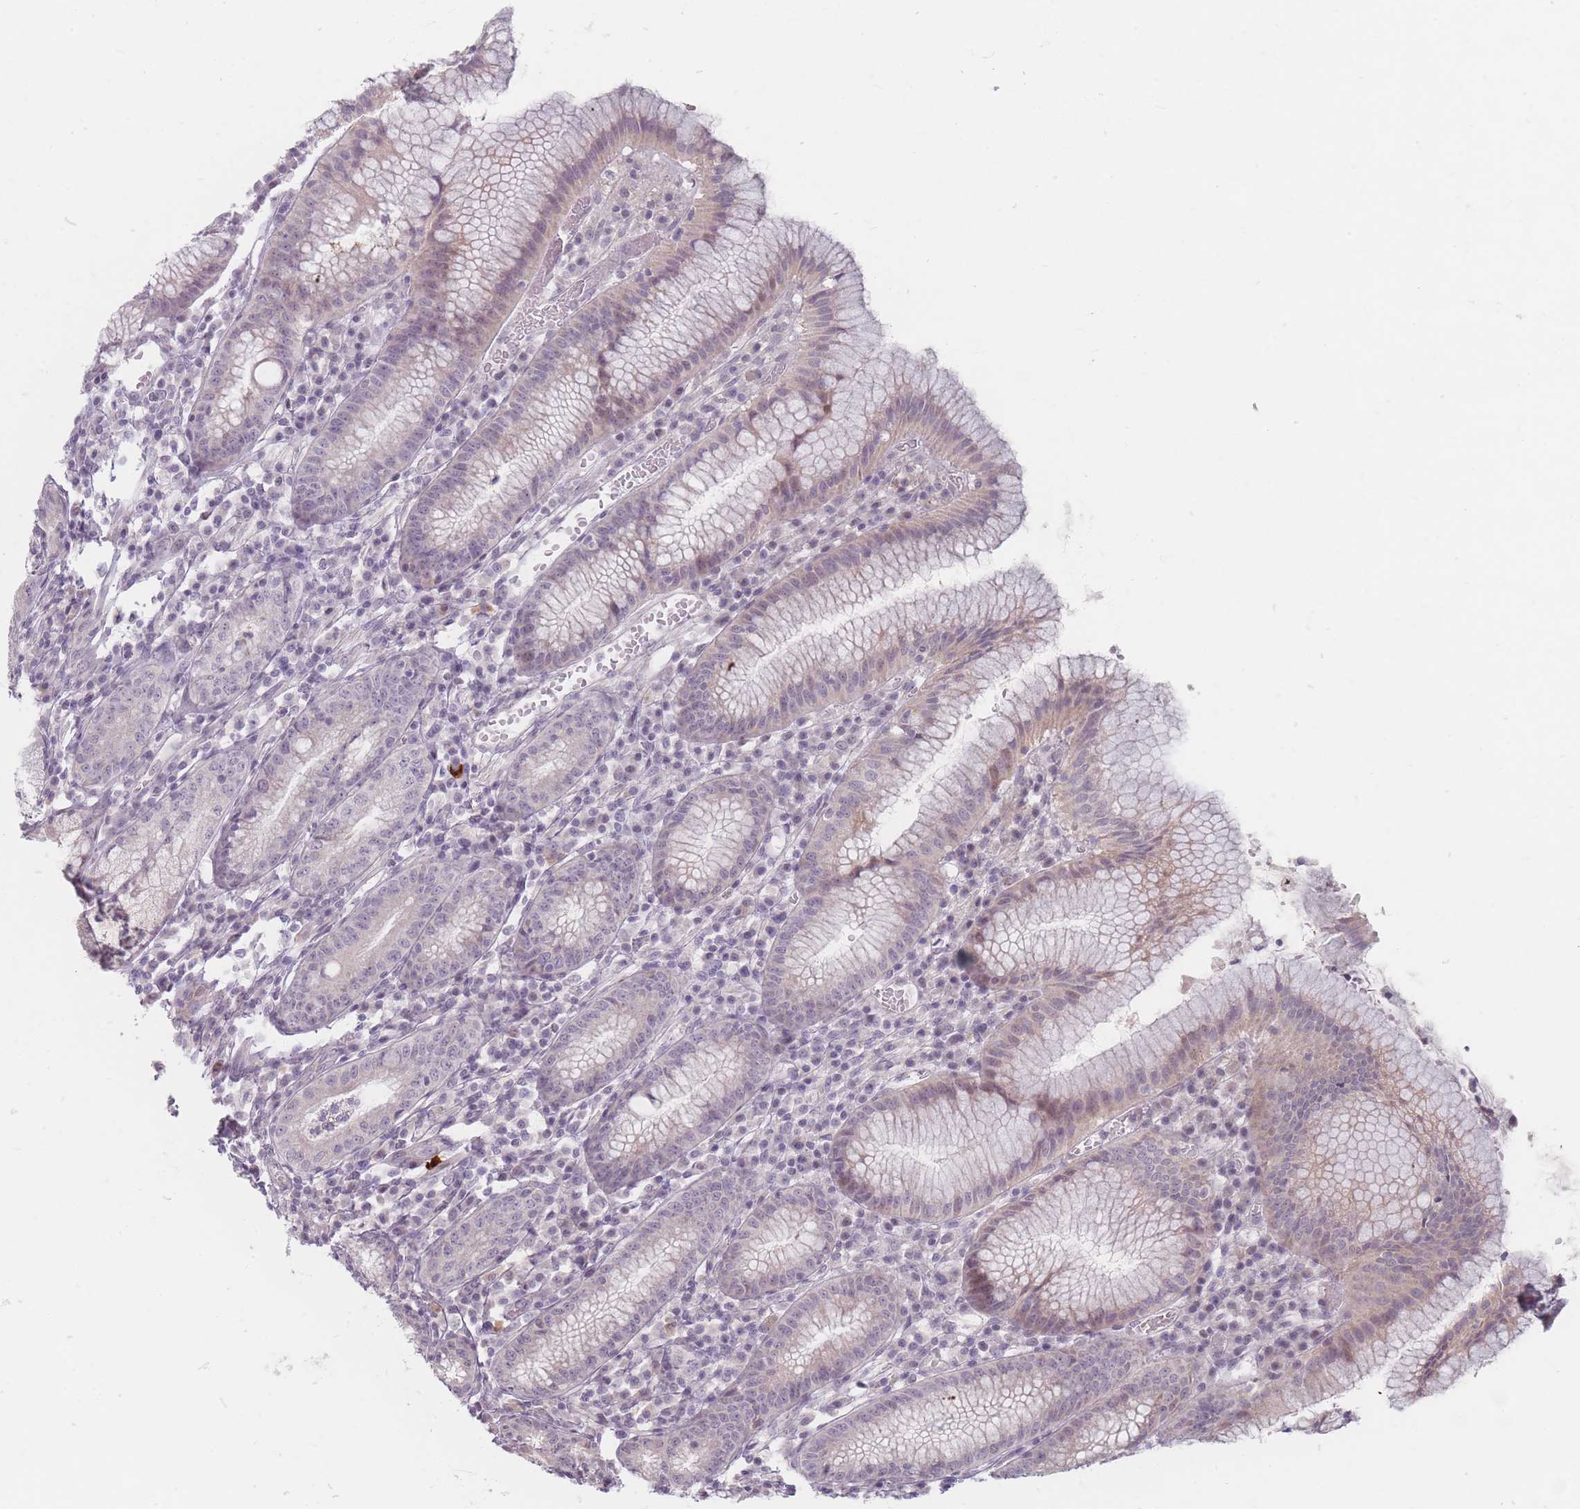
{"staining": {"intensity": "weak", "quantity": "25%-75%", "location": "cytoplasmic/membranous"}, "tissue": "stomach", "cell_type": "Glandular cells", "image_type": "normal", "snomed": [{"axis": "morphology", "description": "Normal tissue, NOS"}, {"axis": "topography", "description": "Stomach"}], "caption": "This is a photomicrograph of immunohistochemistry (IHC) staining of benign stomach, which shows weak staining in the cytoplasmic/membranous of glandular cells.", "gene": "GABRA6", "patient": {"sex": "male", "age": 55}}